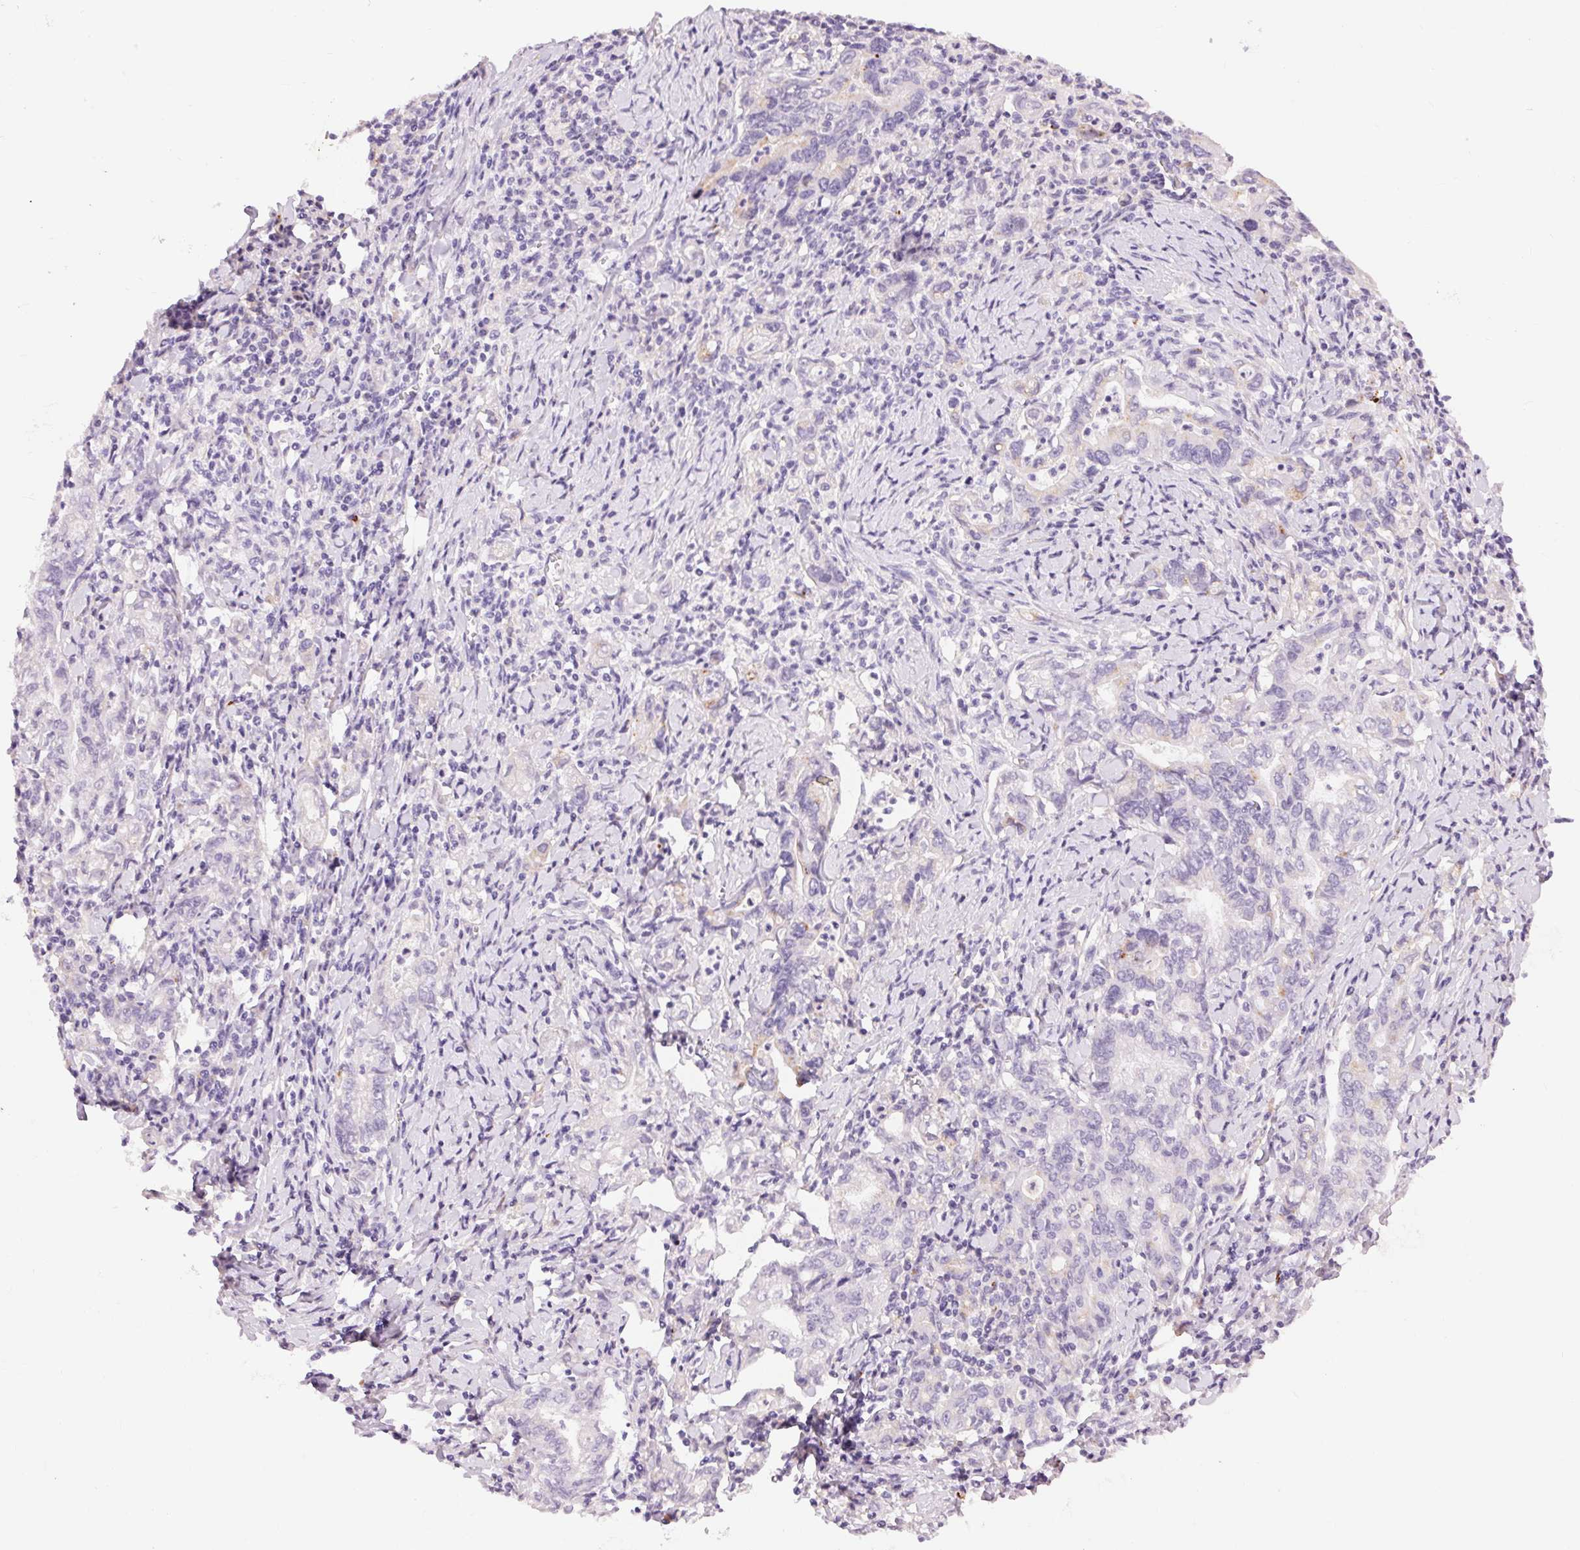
{"staining": {"intensity": "negative", "quantity": "none", "location": "none"}, "tissue": "stomach cancer", "cell_type": "Tumor cells", "image_type": "cancer", "snomed": [{"axis": "morphology", "description": "Adenocarcinoma, NOS"}, {"axis": "topography", "description": "Stomach, upper"}], "caption": "Immunohistochemistry (IHC) of human stomach adenocarcinoma reveals no expression in tumor cells. (Immunohistochemistry, brightfield microscopy, high magnification).", "gene": "PNLIPRP3", "patient": {"sex": "female", "age": 79}}